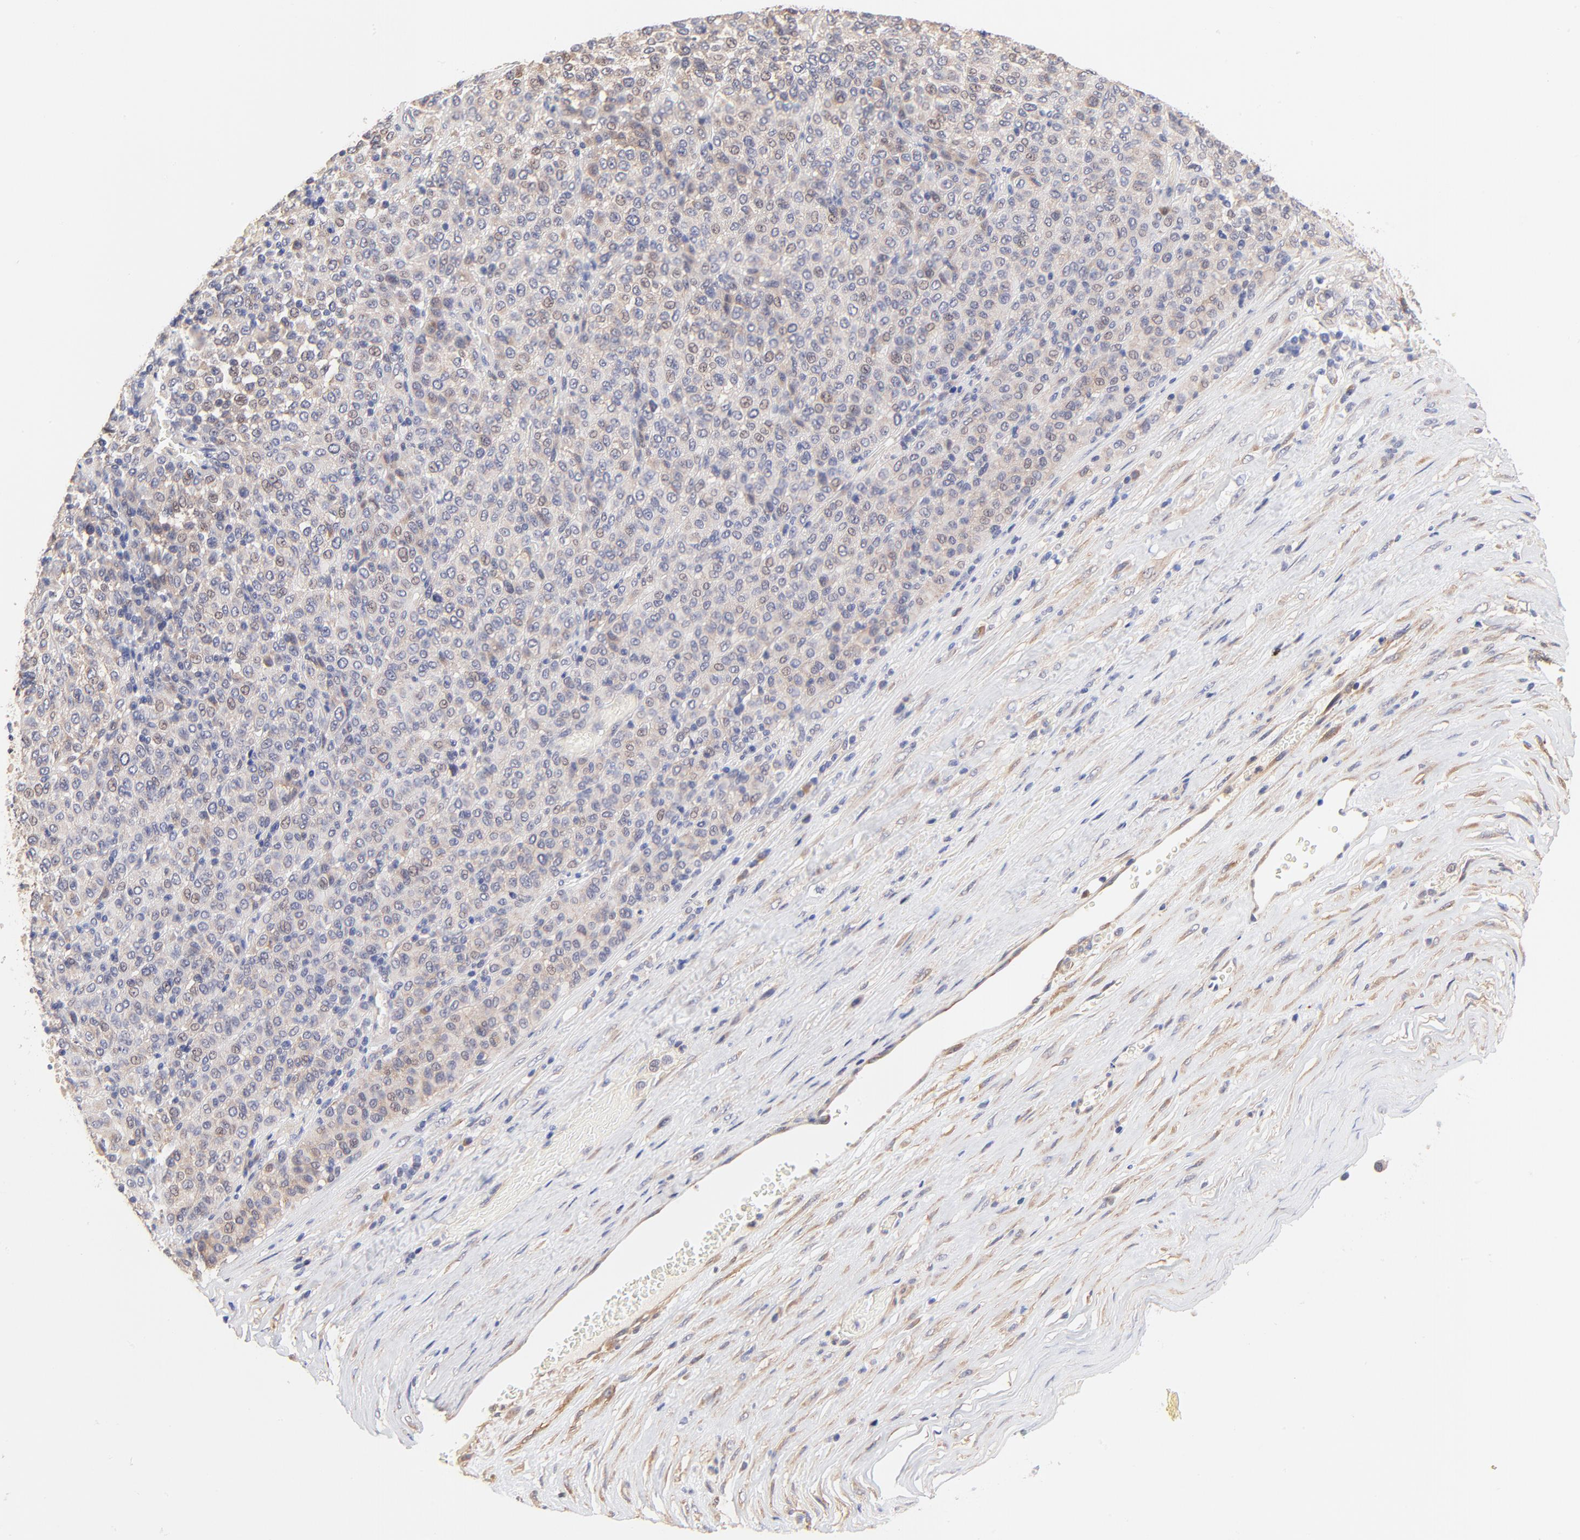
{"staining": {"intensity": "weak", "quantity": "25%-75%", "location": "cytoplasmic/membranous"}, "tissue": "melanoma", "cell_type": "Tumor cells", "image_type": "cancer", "snomed": [{"axis": "morphology", "description": "Malignant melanoma, Metastatic site"}, {"axis": "topography", "description": "Pancreas"}], "caption": "IHC micrograph of neoplastic tissue: malignant melanoma (metastatic site) stained using immunohistochemistry (IHC) demonstrates low levels of weak protein expression localized specifically in the cytoplasmic/membranous of tumor cells, appearing as a cytoplasmic/membranous brown color.", "gene": "PTK7", "patient": {"sex": "female", "age": 30}}